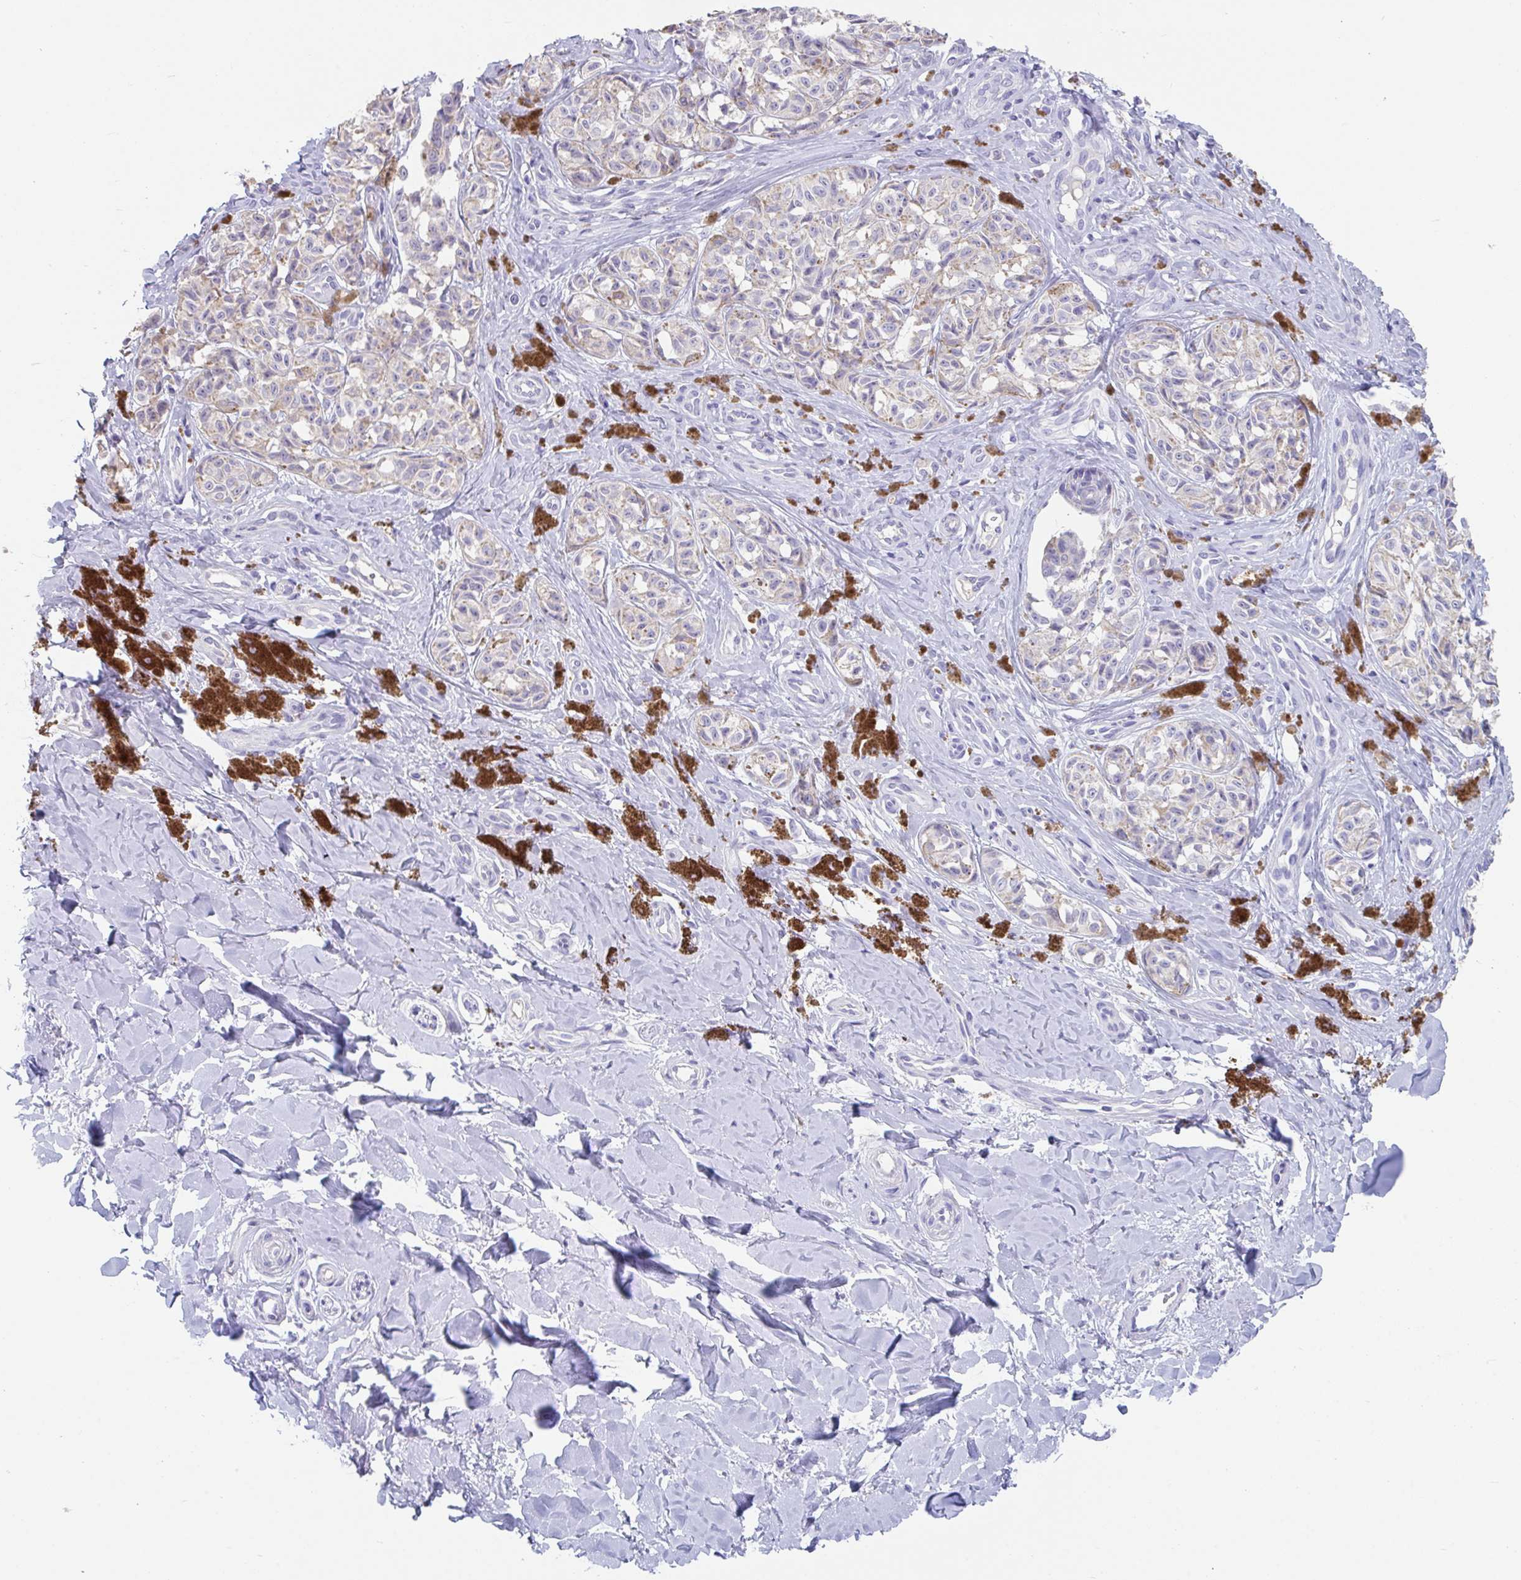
{"staining": {"intensity": "negative", "quantity": "none", "location": "none"}, "tissue": "melanoma", "cell_type": "Tumor cells", "image_type": "cancer", "snomed": [{"axis": "morphology", "description": "Malignant melanoma, NOS"}, {"axis": "topography", "description": "Skin"}], "caption": "IHC photomicrograph of neoplastic tissue: human melanoma stained with DAB shows no significant protein positivity in tumor cells.", "gene": "SLC44A4", "patient": {"sex": "female", "age": 65}}